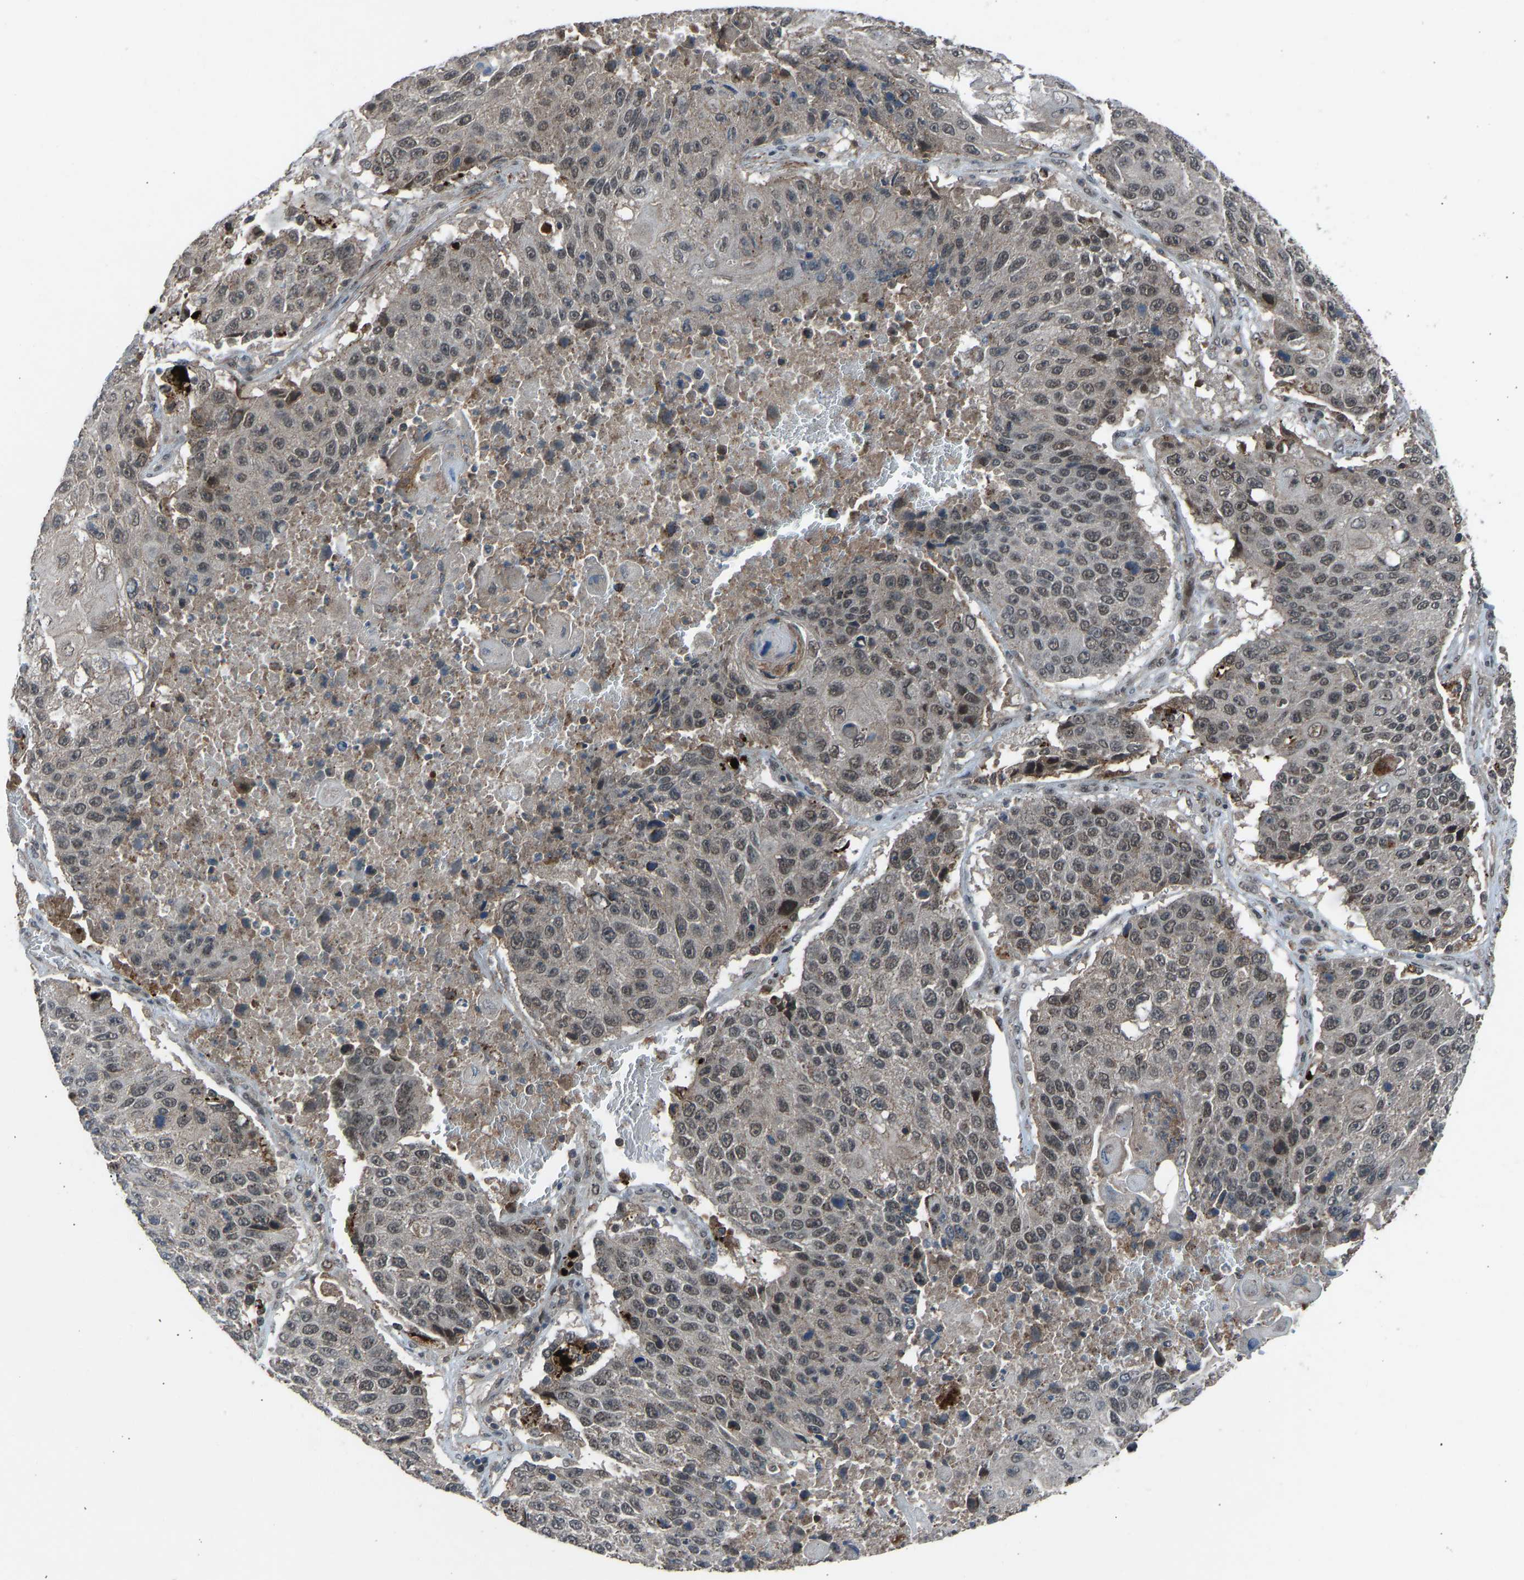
{"staining": {"intensity": "weak", "quantity": ">75%", "location": "nuclear"}, "tissue": "lung cancer", "cell_type": "Tumor cells", "image_type": "cancer", "snomed": [{"axis": "morphology", "description": "Squamous cell carcinoma, NOS"}, {"axis": "topography", "description": "Lung"}], "caption": "Tumor cells display low levels of weak nuclear staining in approximately >75% of cells in lung cancer (squamous cell carcinoma). (DAB = brown stain, brightfield microscopy at high magnification).", "gene": "SLC43A1", "patient": {"sex": "male", "age": 61}}